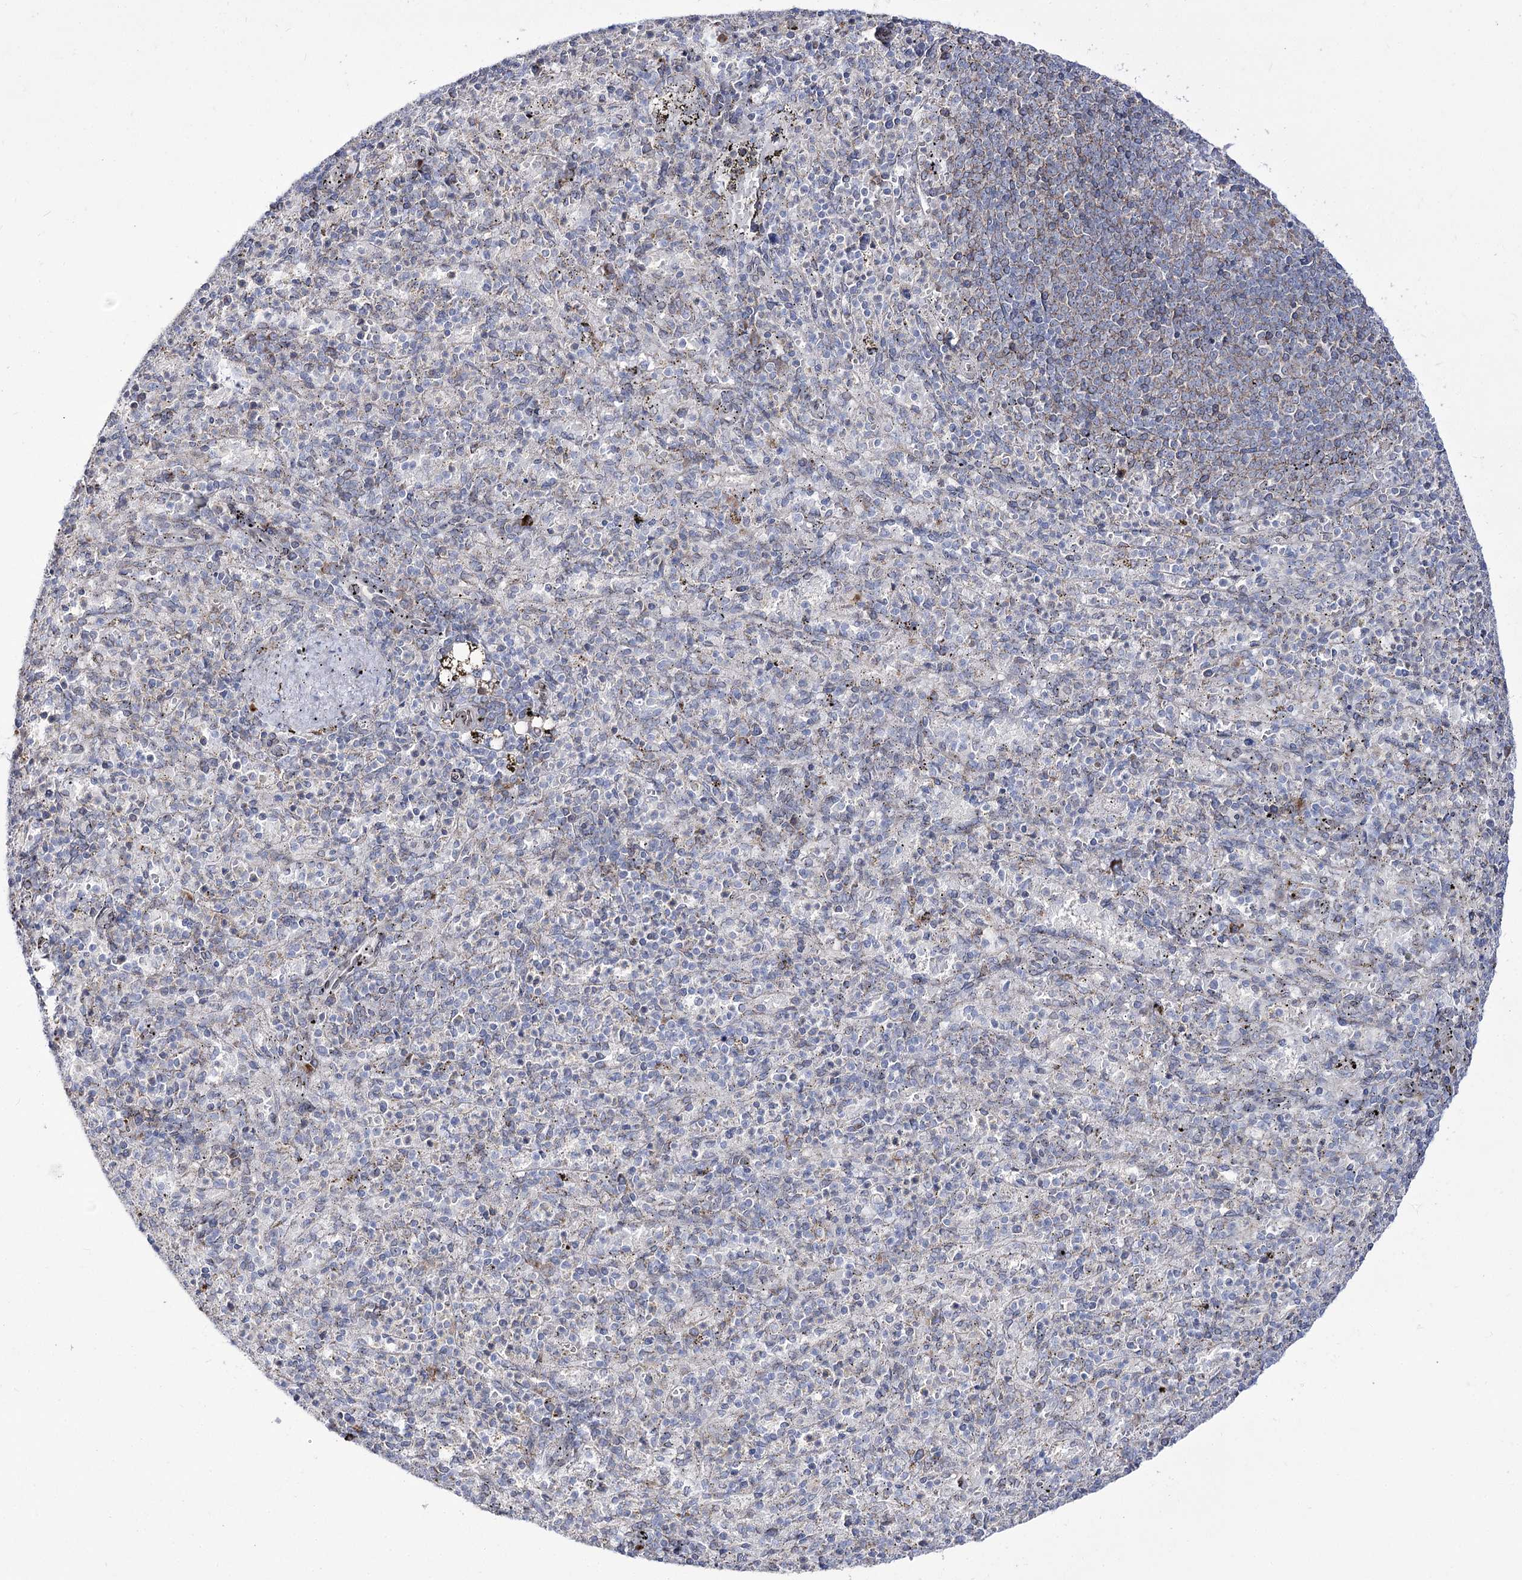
{"staining": {"intensity": "negative", "quantity": "none", "location": "none"}, "tissue": "spleen", "cell_type": "Cells in red pulp", "image_type": "normal", "snomed": [{"axis": "morphology", "description": "Normal tissue, NOS"}, {"axis": "topography", "description": "Spleen"}], "caption": "IHC photomicrograph of normal spleen: human spleen stained with DAB reveals no significant protein expression in cells in red pulp.", "gene": "C11orf80", "patient": {"sex": "female", "age": 74}}